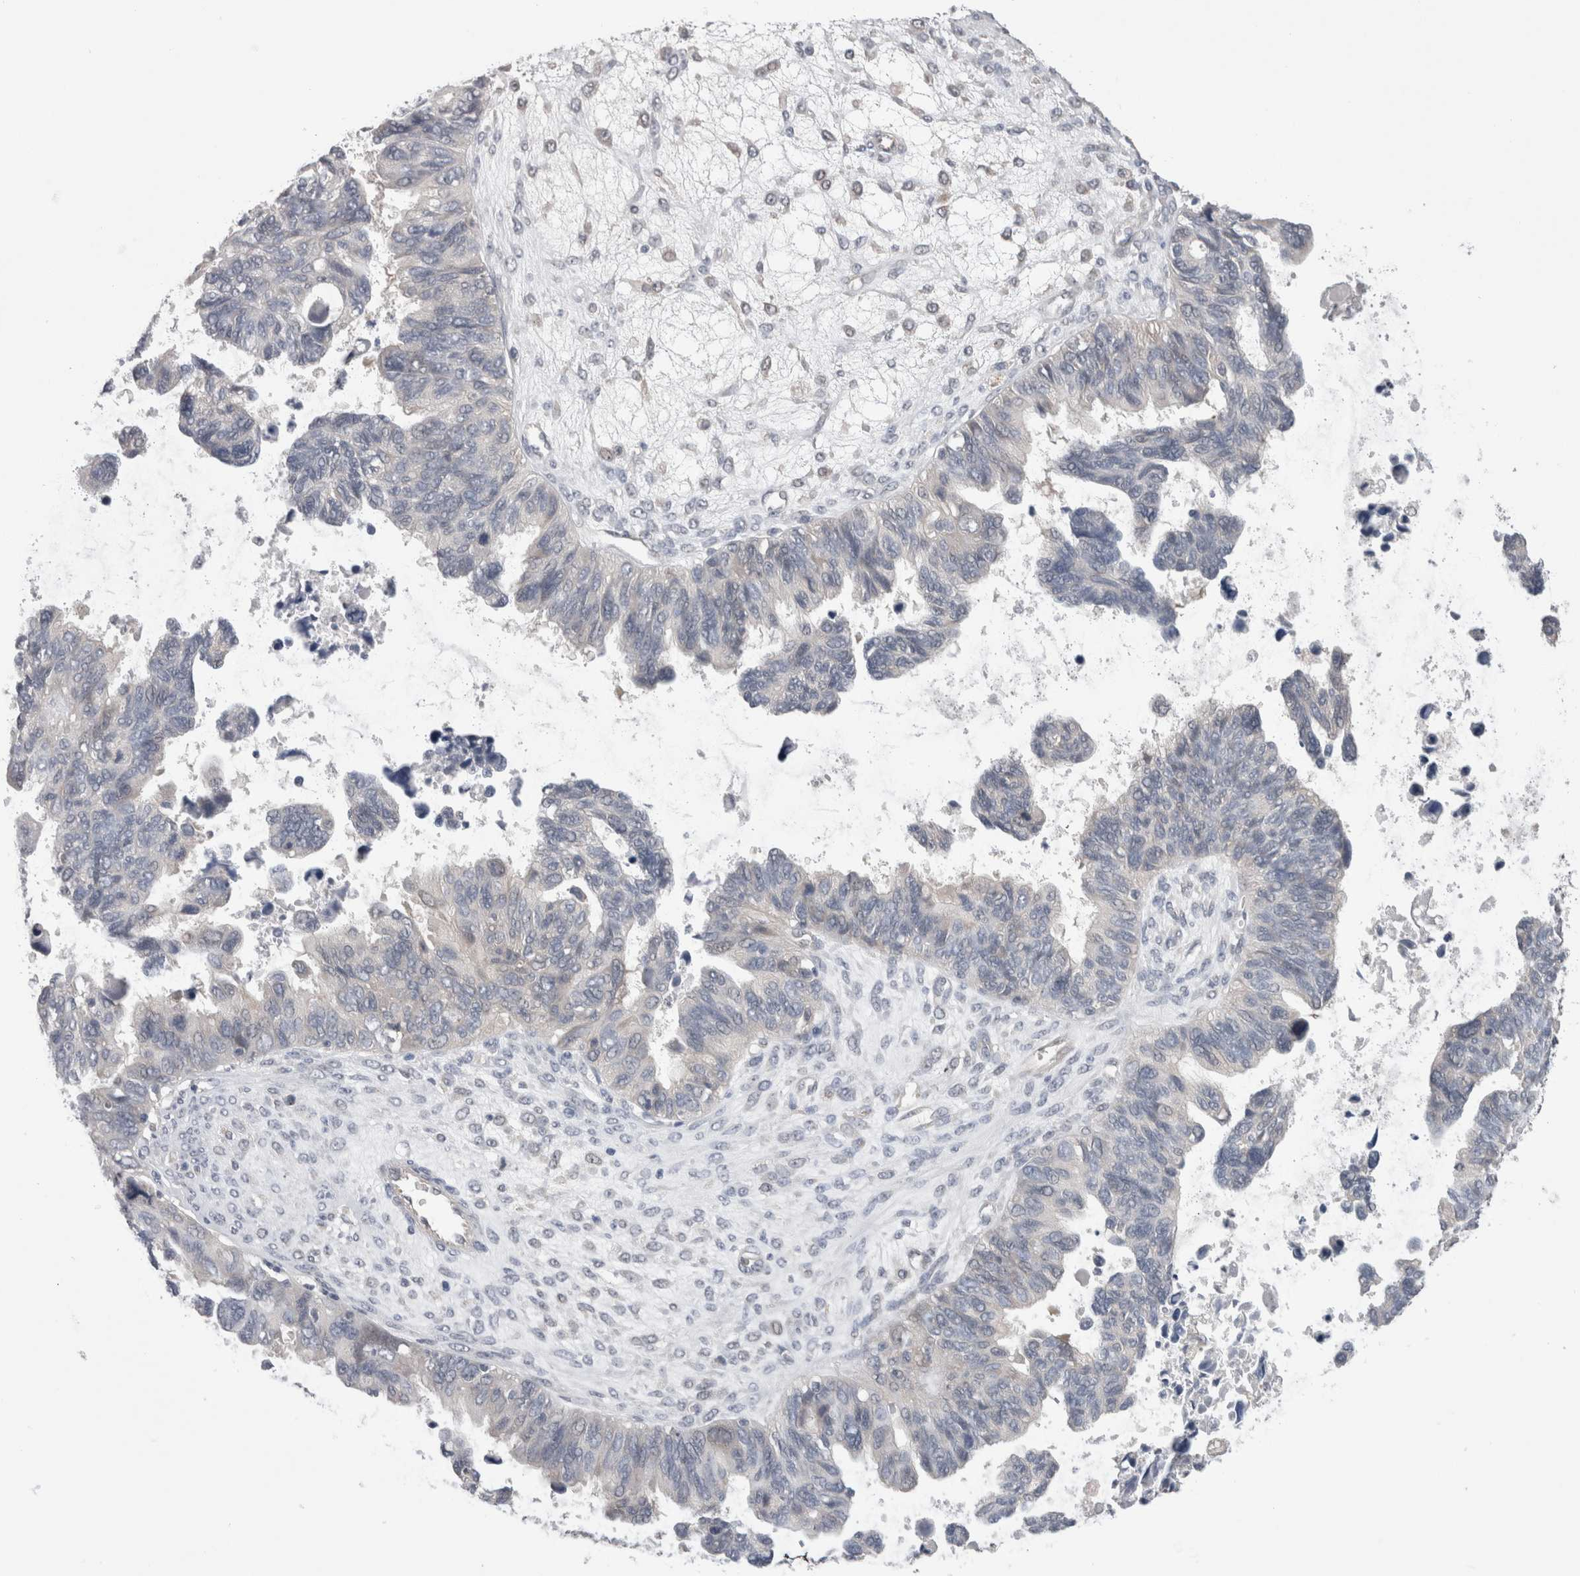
{"staining": {"intensity": "weak", "quantity": "<25%", "location": "cytoplasmic/membranous"}, "tissue": "ovarian cancer", "cell_type": "Tumor cells", "image_type": "cancer", "snomed": [{"axis": "morphology", "description": "Cystadenocarcinoma, serous, NOS"}, {"axis": "topography", "description": "Ovary"}], "caption": "Tumor cells are negative for brown protein staining in ovarian cancer (serous cystadenocarcinoma).", "gene": "DCTN6", "patient": {"sex": "female", "age": 79}}